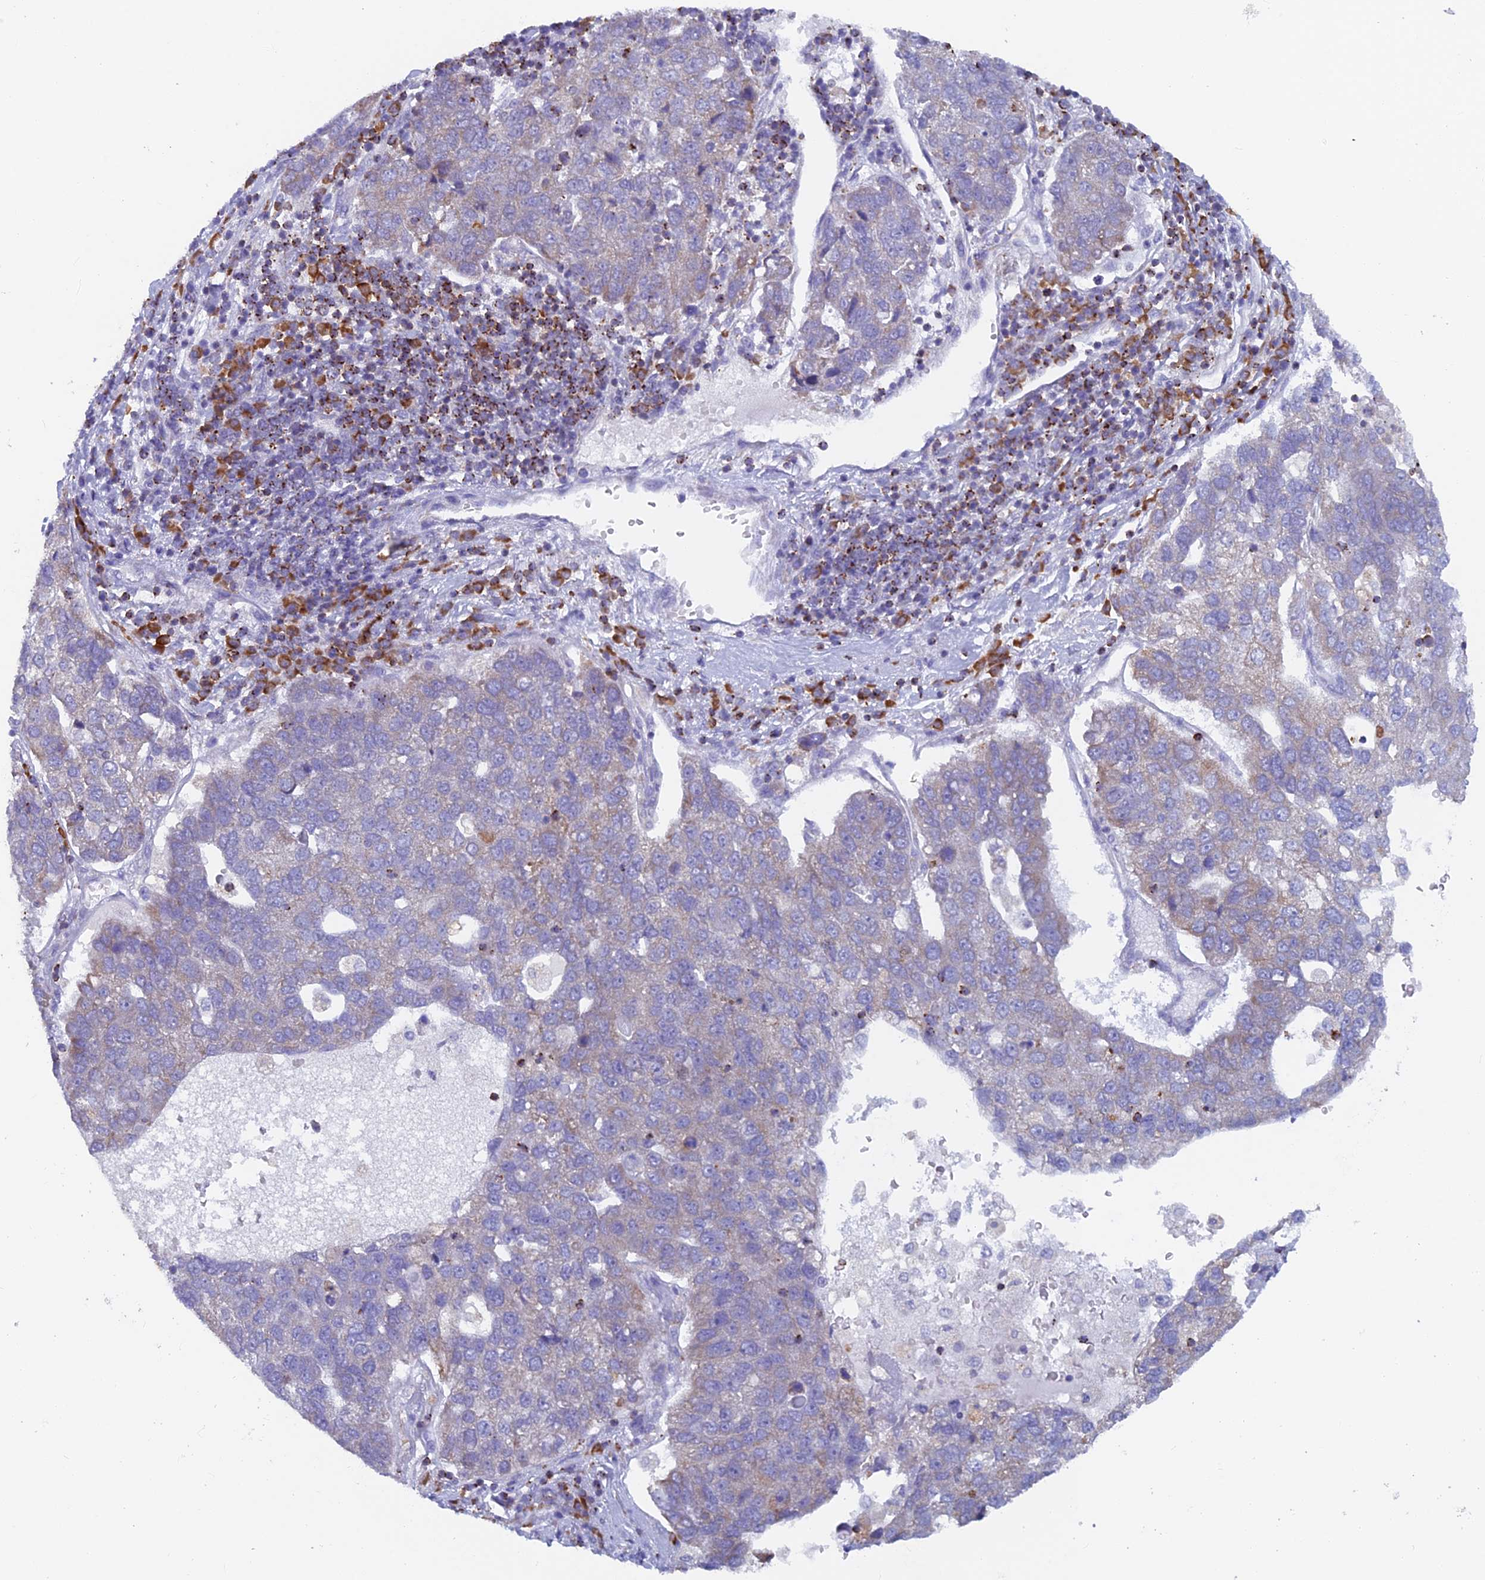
{"staining": {"intensity": "weak", "quantity": "<25%", "location": "cytoplasmic/membranous"}, "tissue": "pancreatic cancer", "cell_type": "Tumor cells", "image_type": "cancer", "snomed": [{"axis": "morphology", "description": "Adenocarcinoma, NOS"}, {"axis": "topography", "description": "Pancreas"}], "caption": "Human pancreatic cancer (adenocarcinoma) stained for a protein using IHC reveals no staining in tumor cells.", "gene": "ABI3BP", "patient": {"sex": "female", "age": 61}}